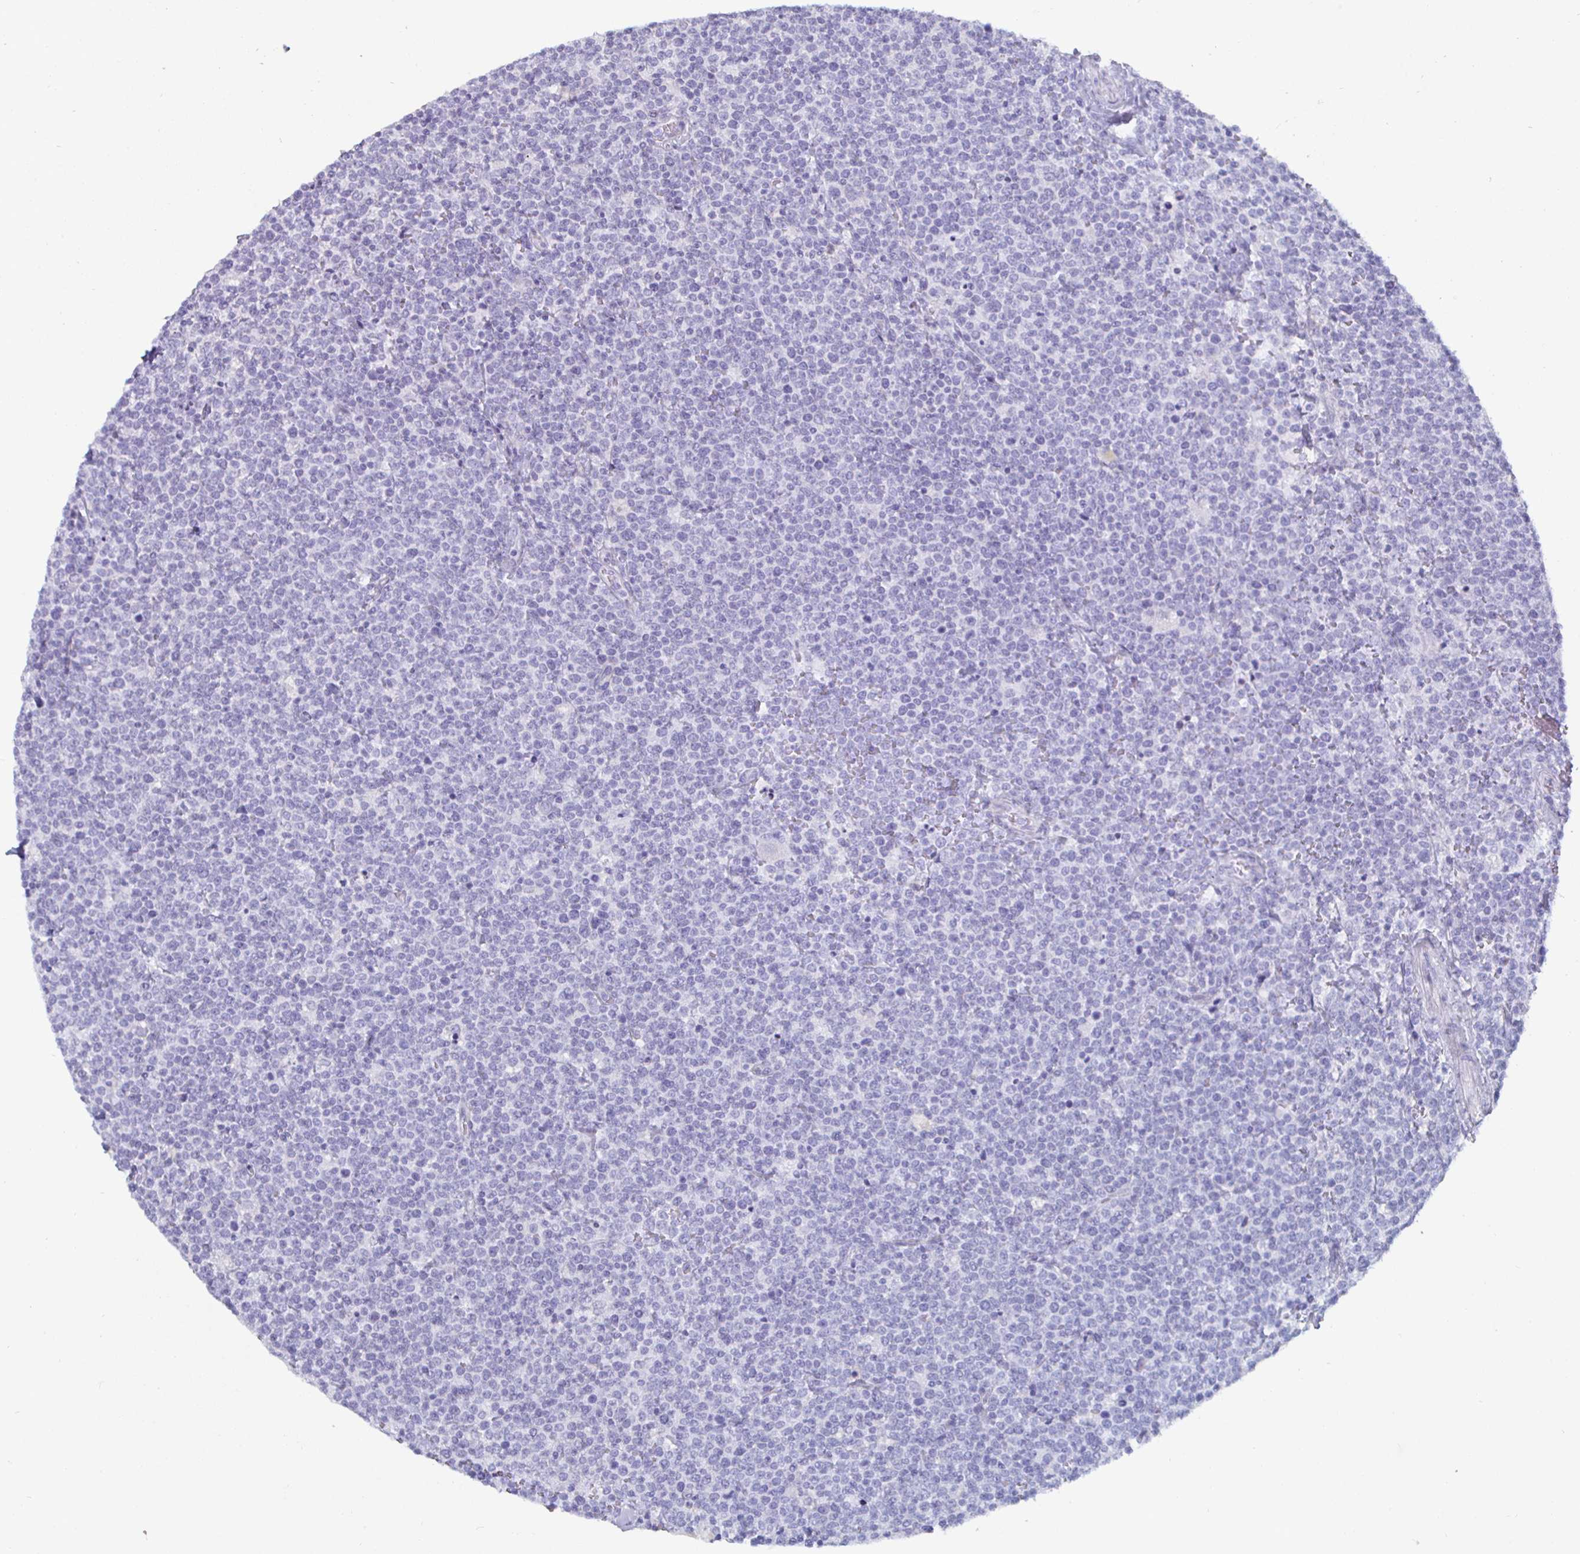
{"staining": {"intensity": "negative", "quantity": "none", "location": "none"}, "tissue": "lymphoma", "cell_type": "Tumor cells", "image_type": "cancer", "snomed": [{"axis": "morphology", "description": "Malignant lymphoma, non-Hodgkin's type, High grade"}, {"axis": "topography", "description": "Lymph node"}], "caption": "An IHC histopathology image of high-grade malignant lymphoma, non-Hodgkin's type is shown. There is no staining in tumor cells of high-grade malignant lymphoma, non-Hodgkin's type.", "gene": "DMRTB1", "patient": {"sex": "male", "age": 61}}